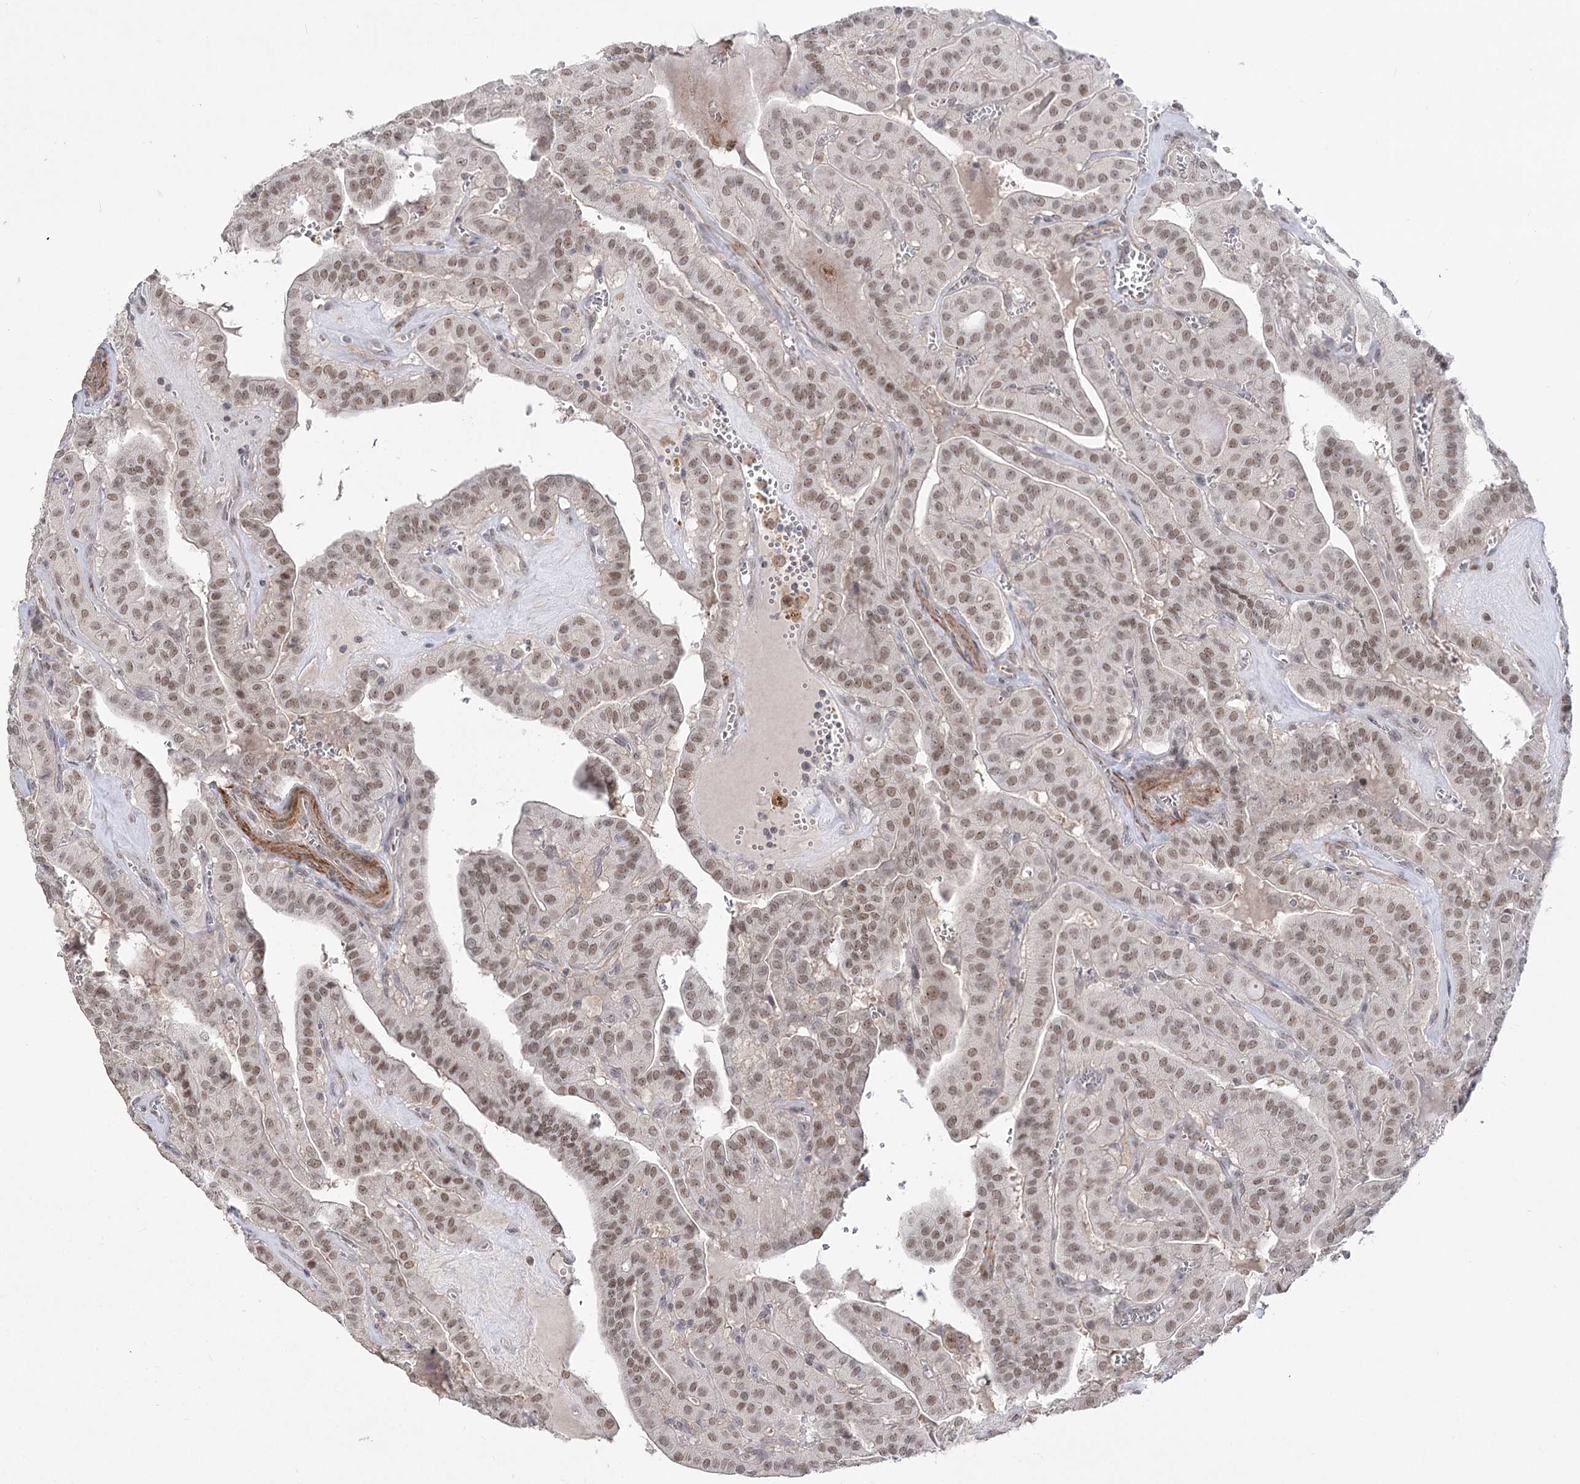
{"staining": {"intensity": "moderate", "quantity": ">75%", "location": "nuclear"}, "tissue": "thyroid cancer", "cell_type": "Tumor cells", "image_type": "cancer", "snomed": [{"axis": "morphology", "description": "Papillary adenocarcinoma, NOS"}, {"axis": "topography", "description": "Thyroid gland"}], "caption": "Tumor cells reveal medium levels of moderate nuclear staining in about >75% of cells in human thyroid cancer (papillary adenocarcinoma).", "gene": "ZSCAN23", "patient": {"sex": "male", "age": 52}}